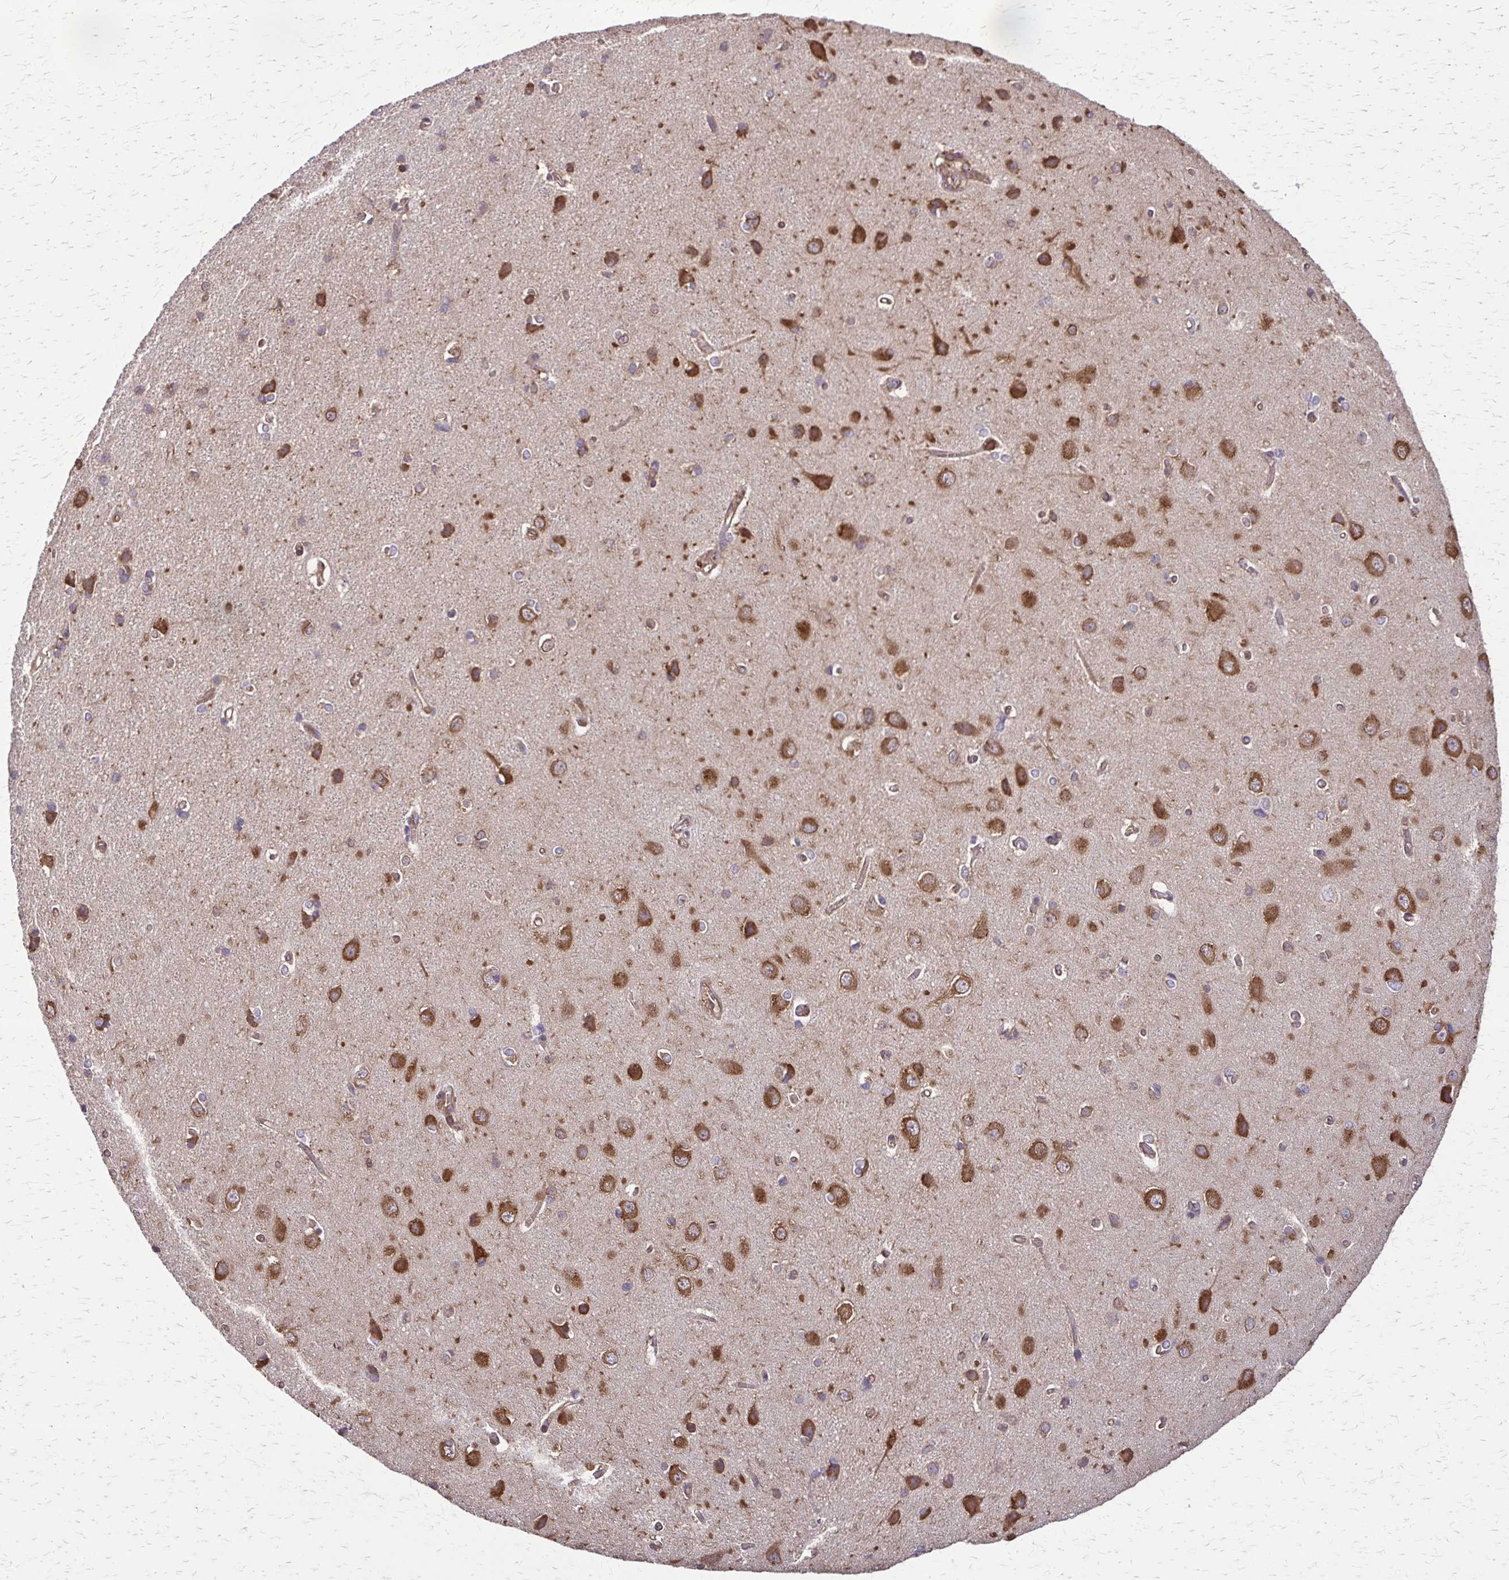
{"staining": {"intensity": "moderate", "quantity": ">75%", "location": "cytoplasmic/membranous"}, "tissue": "cerebral cortex", "cell_type": "Endothelial cells", "image_type": "normal", "snomed": [{"axis": "morphology", "description": "Normal tissue, NOS"}, {"axis": "topography", "description": "Cerebral cortex"}], "caption": "Cerebral cortex was stained to show a protein in brown. There is medium levels of moderate cytoplasmic/membranous expression in approximately >75% of endothelial cells.", "gene": "EEF2", "patient": {"sex": "male", "age": 37}}